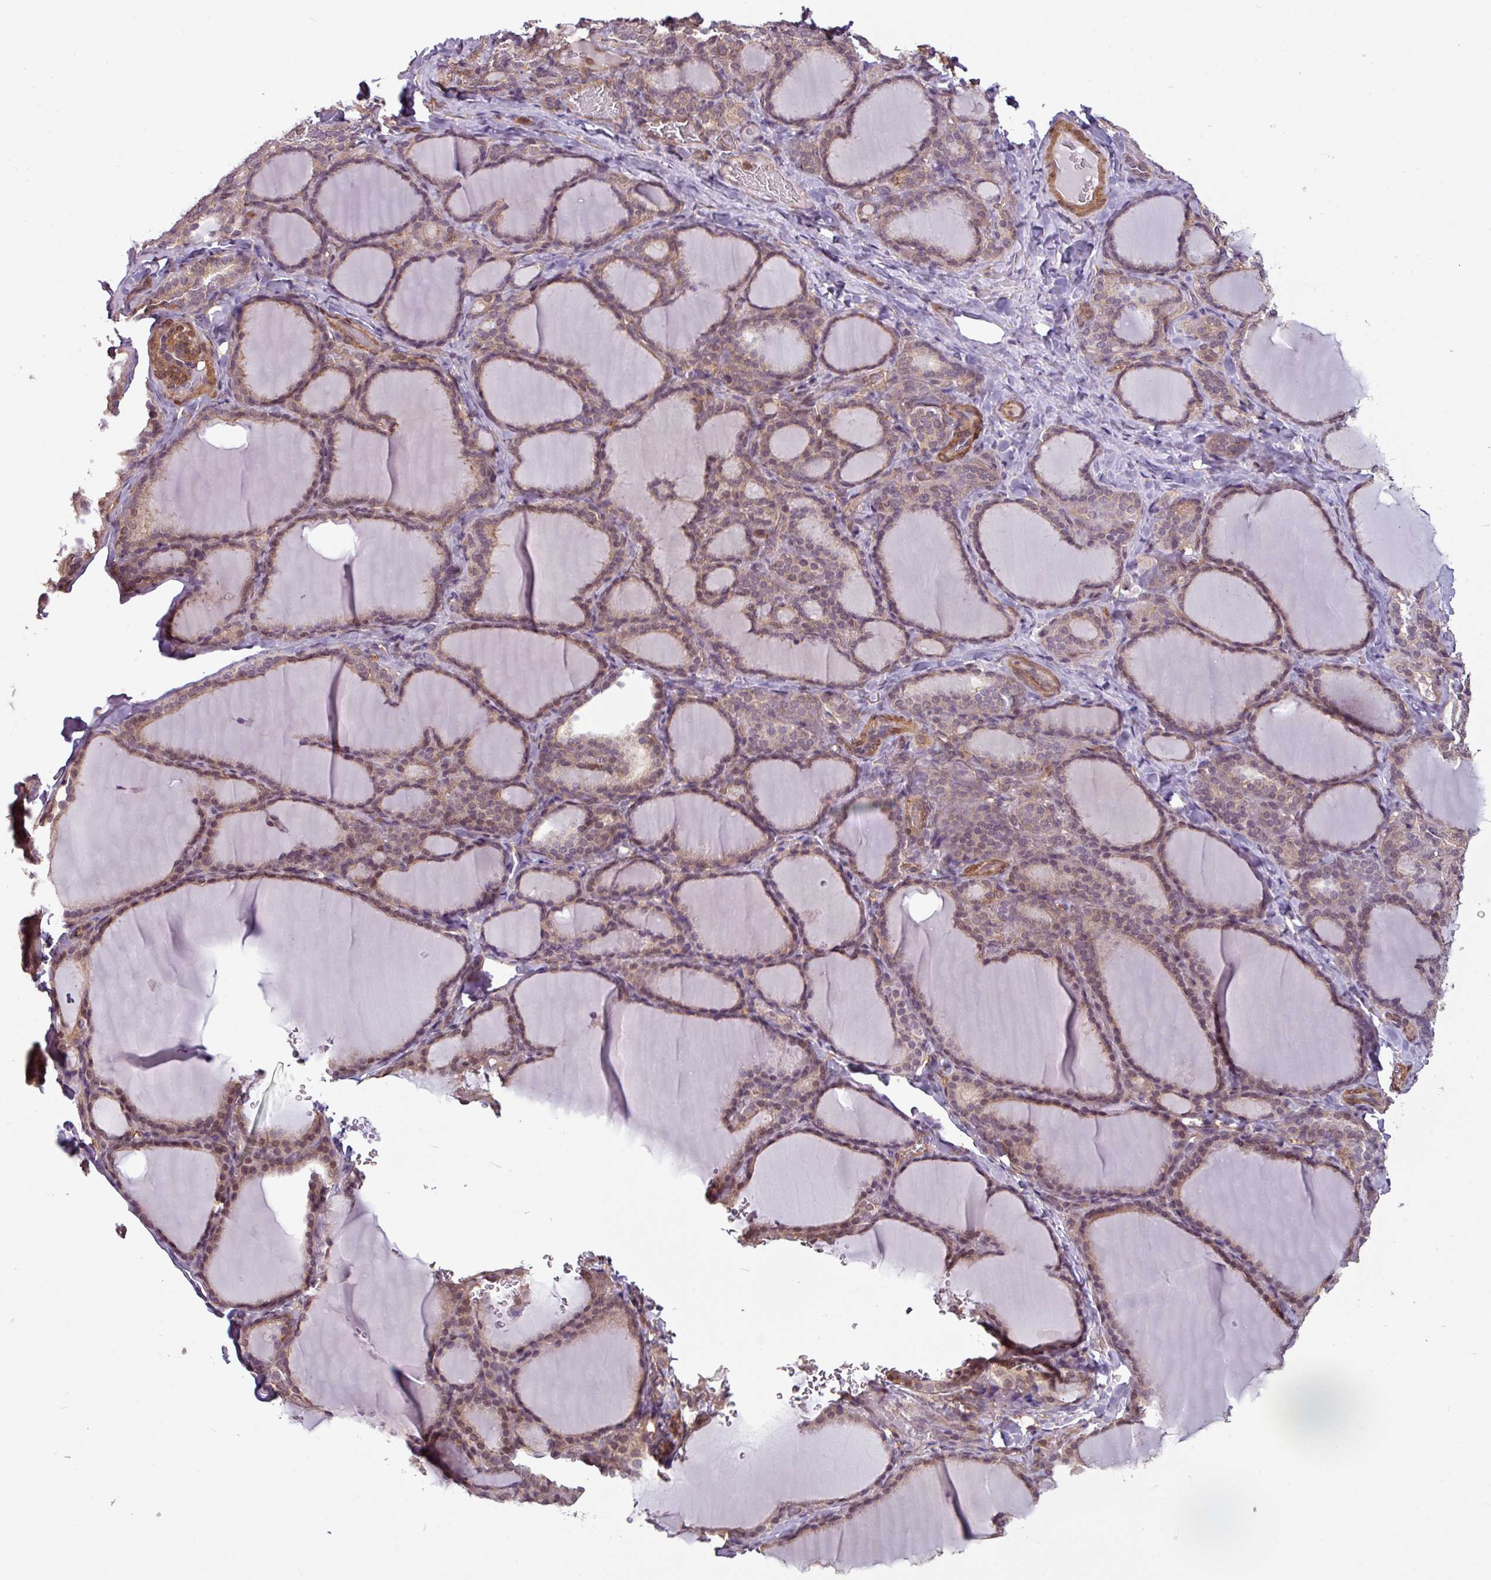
{"staining": {"intensity": "moderate", "quantity": ">75%", "location": "cytoplasmic/membranous"}, "tissue": "thyroid gland", "cell_type": "Glandular cells", "image_type": "normal", "snomed": [{"axis": "morphology", "description": "Normal tissue, NOS"}, {"axis": "topography", "description": "Thyroid gland"}], "caption": "Moderate cytoplasmic/membranous staining for a protein is identified in approximately >75% of glandular cells of unremarkable thyroid gland using IHC.", "gene": "SH3BGRL", "patient": {"sex": "female", "age": 31}}